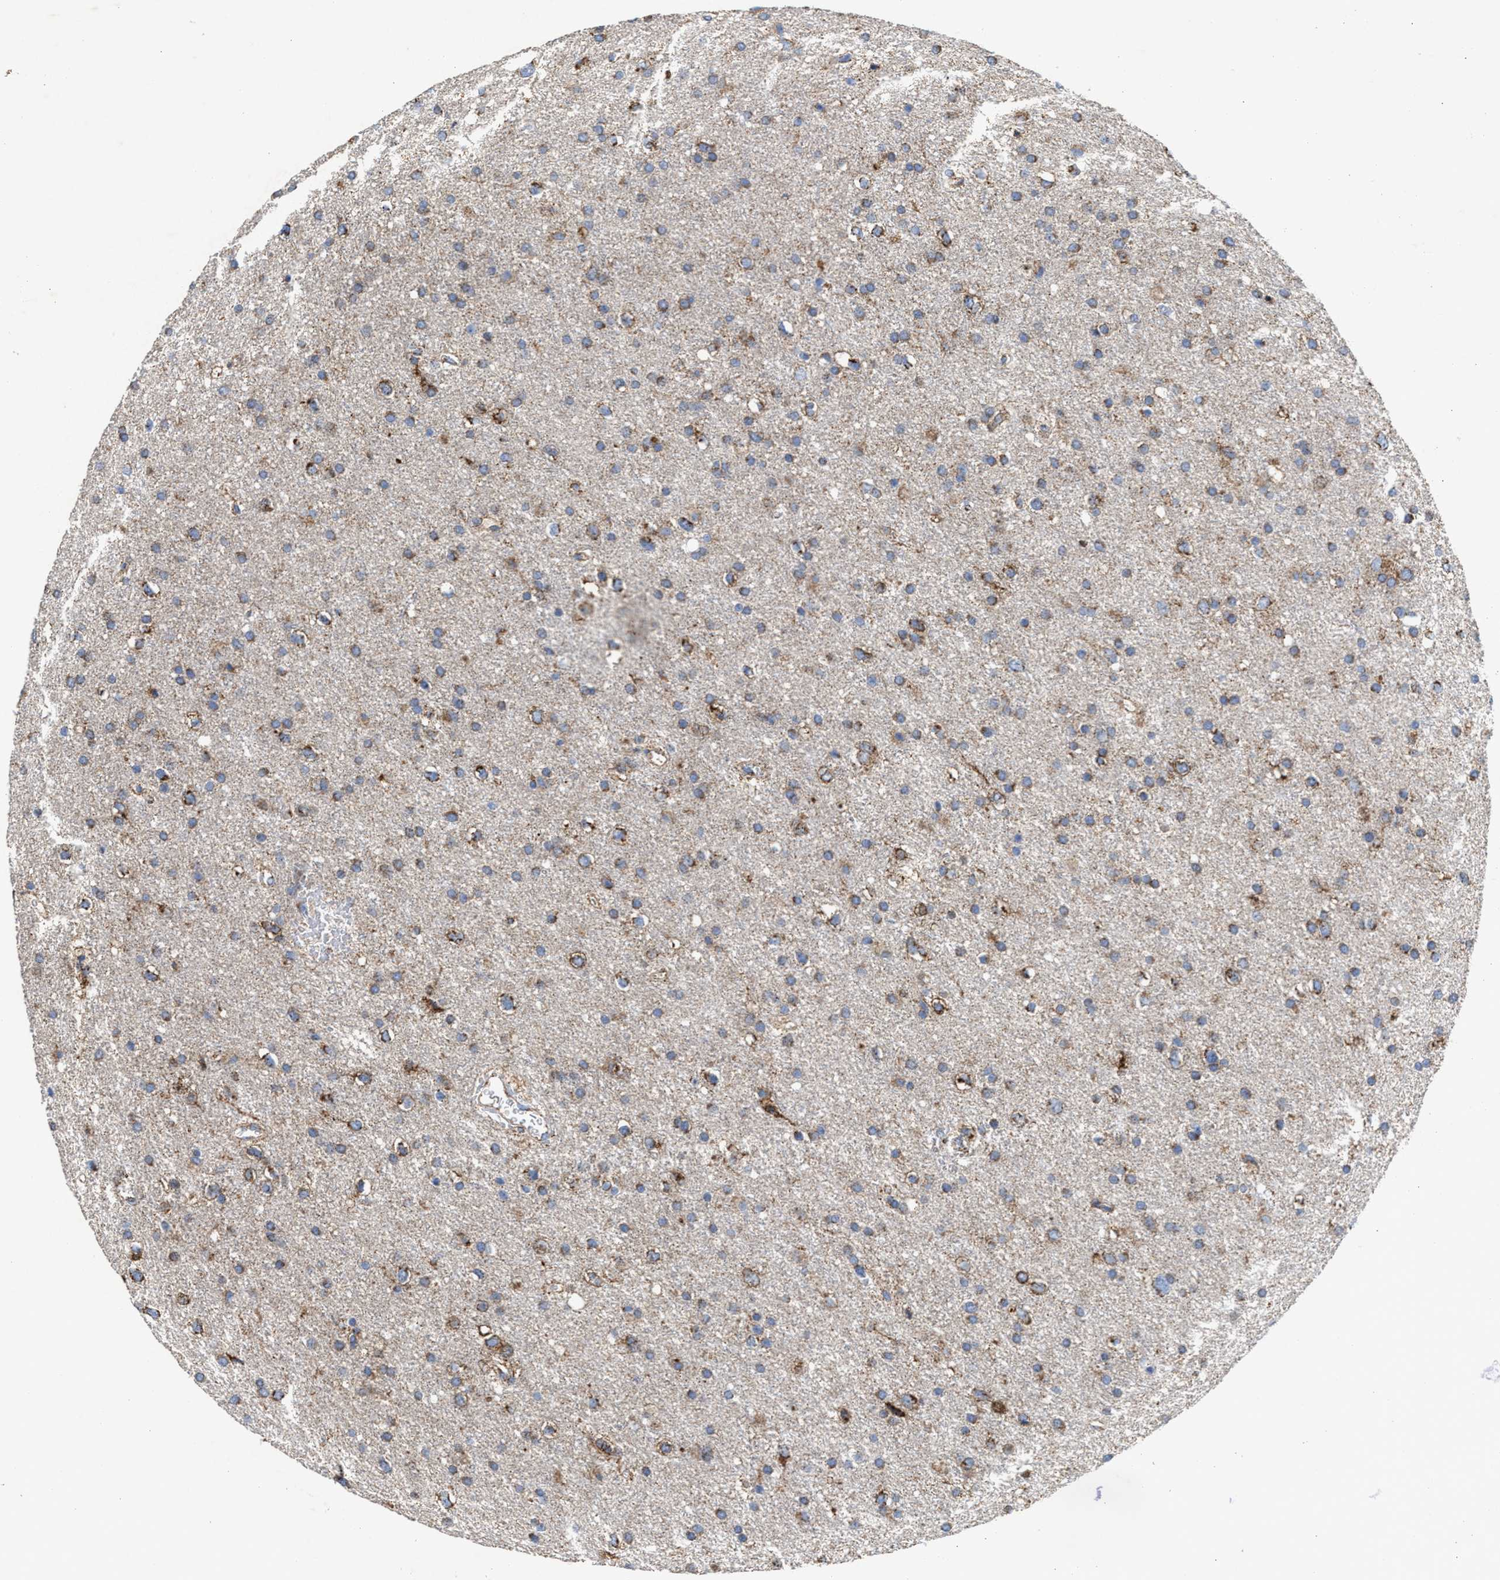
{"staining": {"intensity": "moderate", "quantity": ">75%", "location": "cytoplasmic/membranous"}, "tissue": "glioma", "cell_type": "Tumor cells", "image_type": "cancer", "snomed": [{"axis": "morphology", "description": "Glioma, malignant, Low grade"}, {"axis": "topography", "description": "Brain"}], "caption": "This photomicrograph displays immunohistochemistry staining of human glioma, with medium moderate cytoplasmic/membranous positivity in about >75% of tumor cells.", "gene": "MECR", "patient": {"sex": "female", "age": 37}}